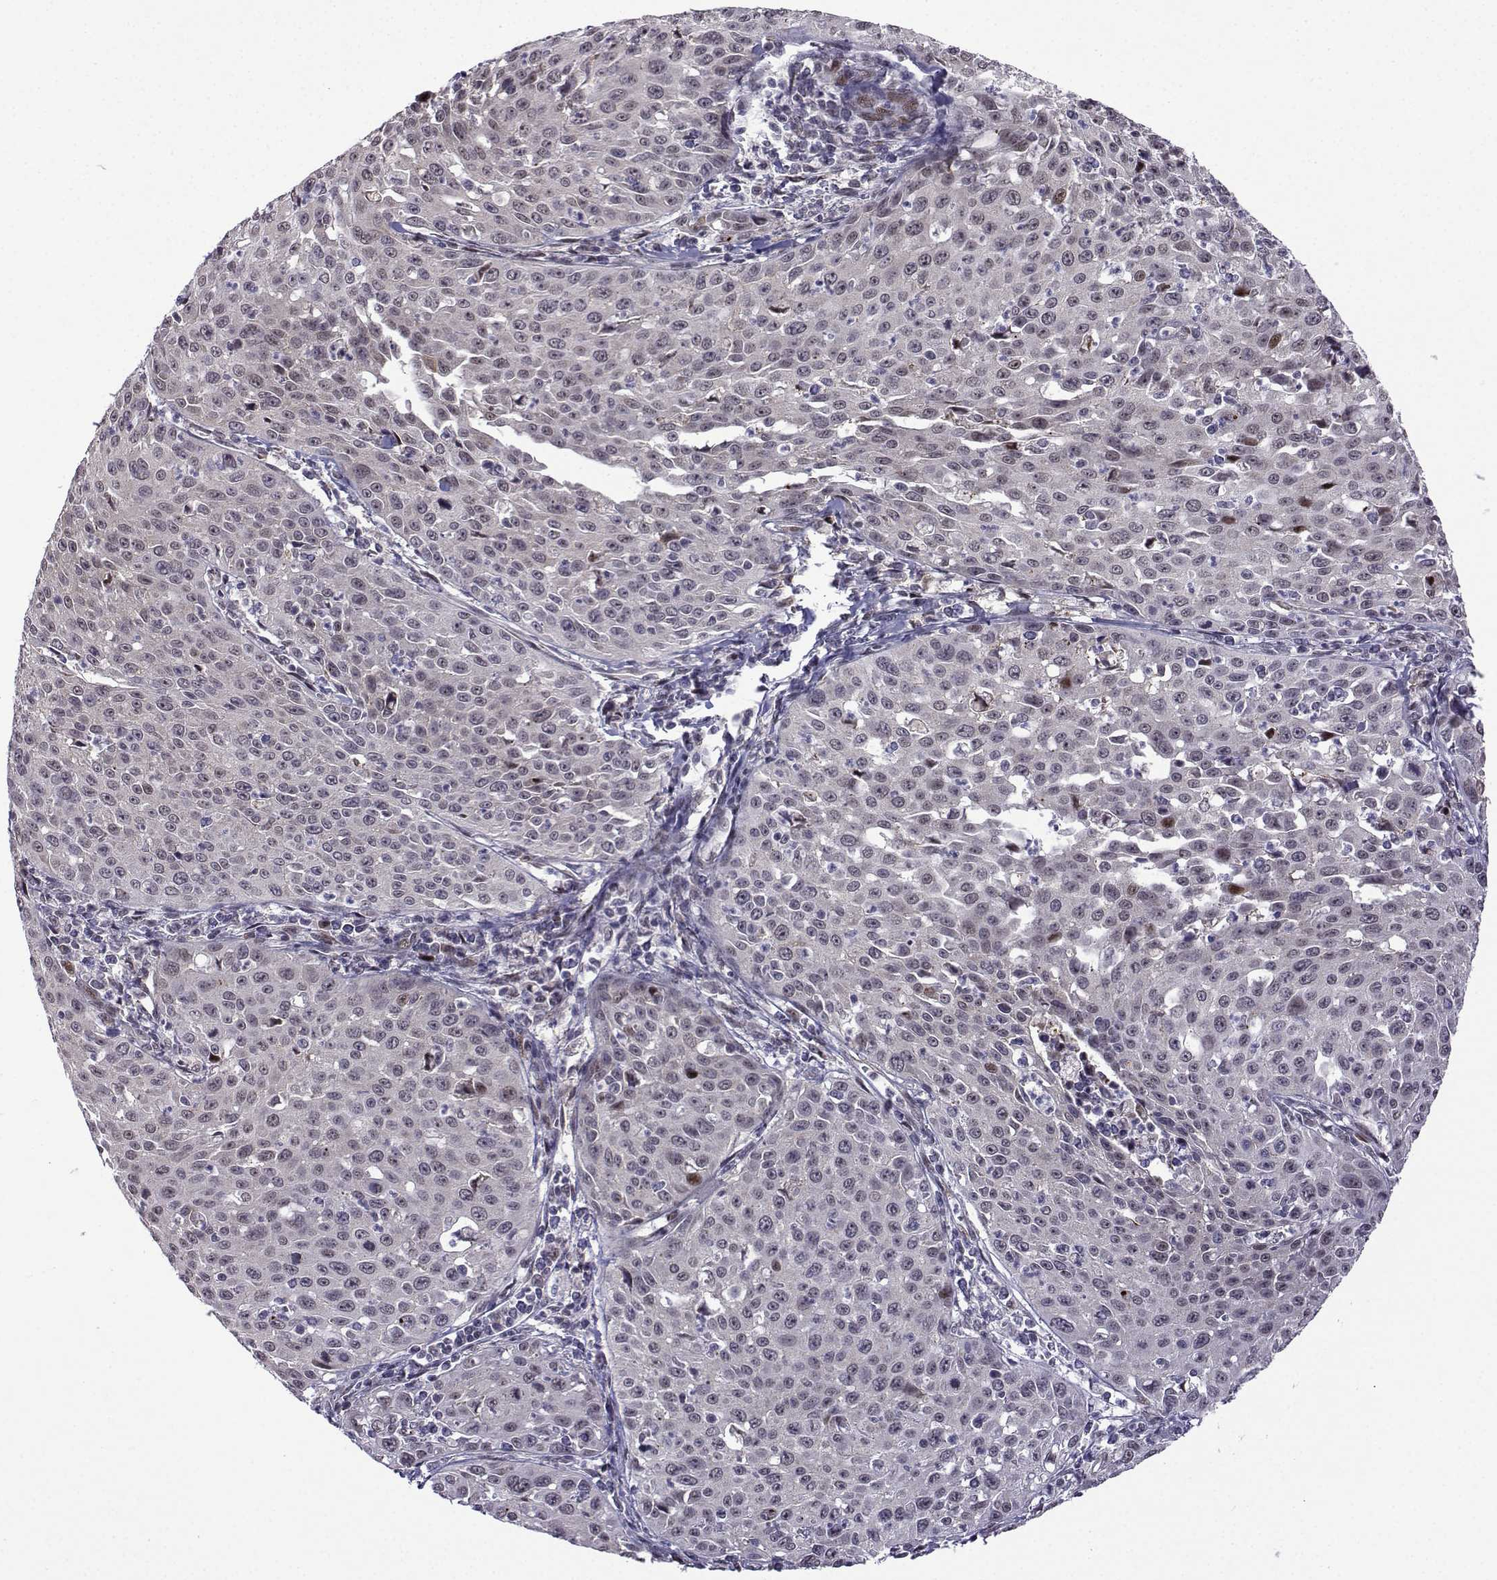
{"staining": {"intensity": "strong", "quantity": "<25%", "location": "nuclear"}, "tissue": "cervical cancer", "cell_type": "Tumor cells", "image_type": "cancer", "snomed": [{"axis": "morphology", "description": "Squamous cell carcinoma, NOS"}, {"axis": "topography", "description": "Cervix"}], "caption": "Strong nuclear expression for a protein is appreciated in approximately <25% of tumor cells of cervical cancer using immunohistochemistry (IHC).", "gene": "FGF3", "patient": {"sex": "female", "age": 26}}